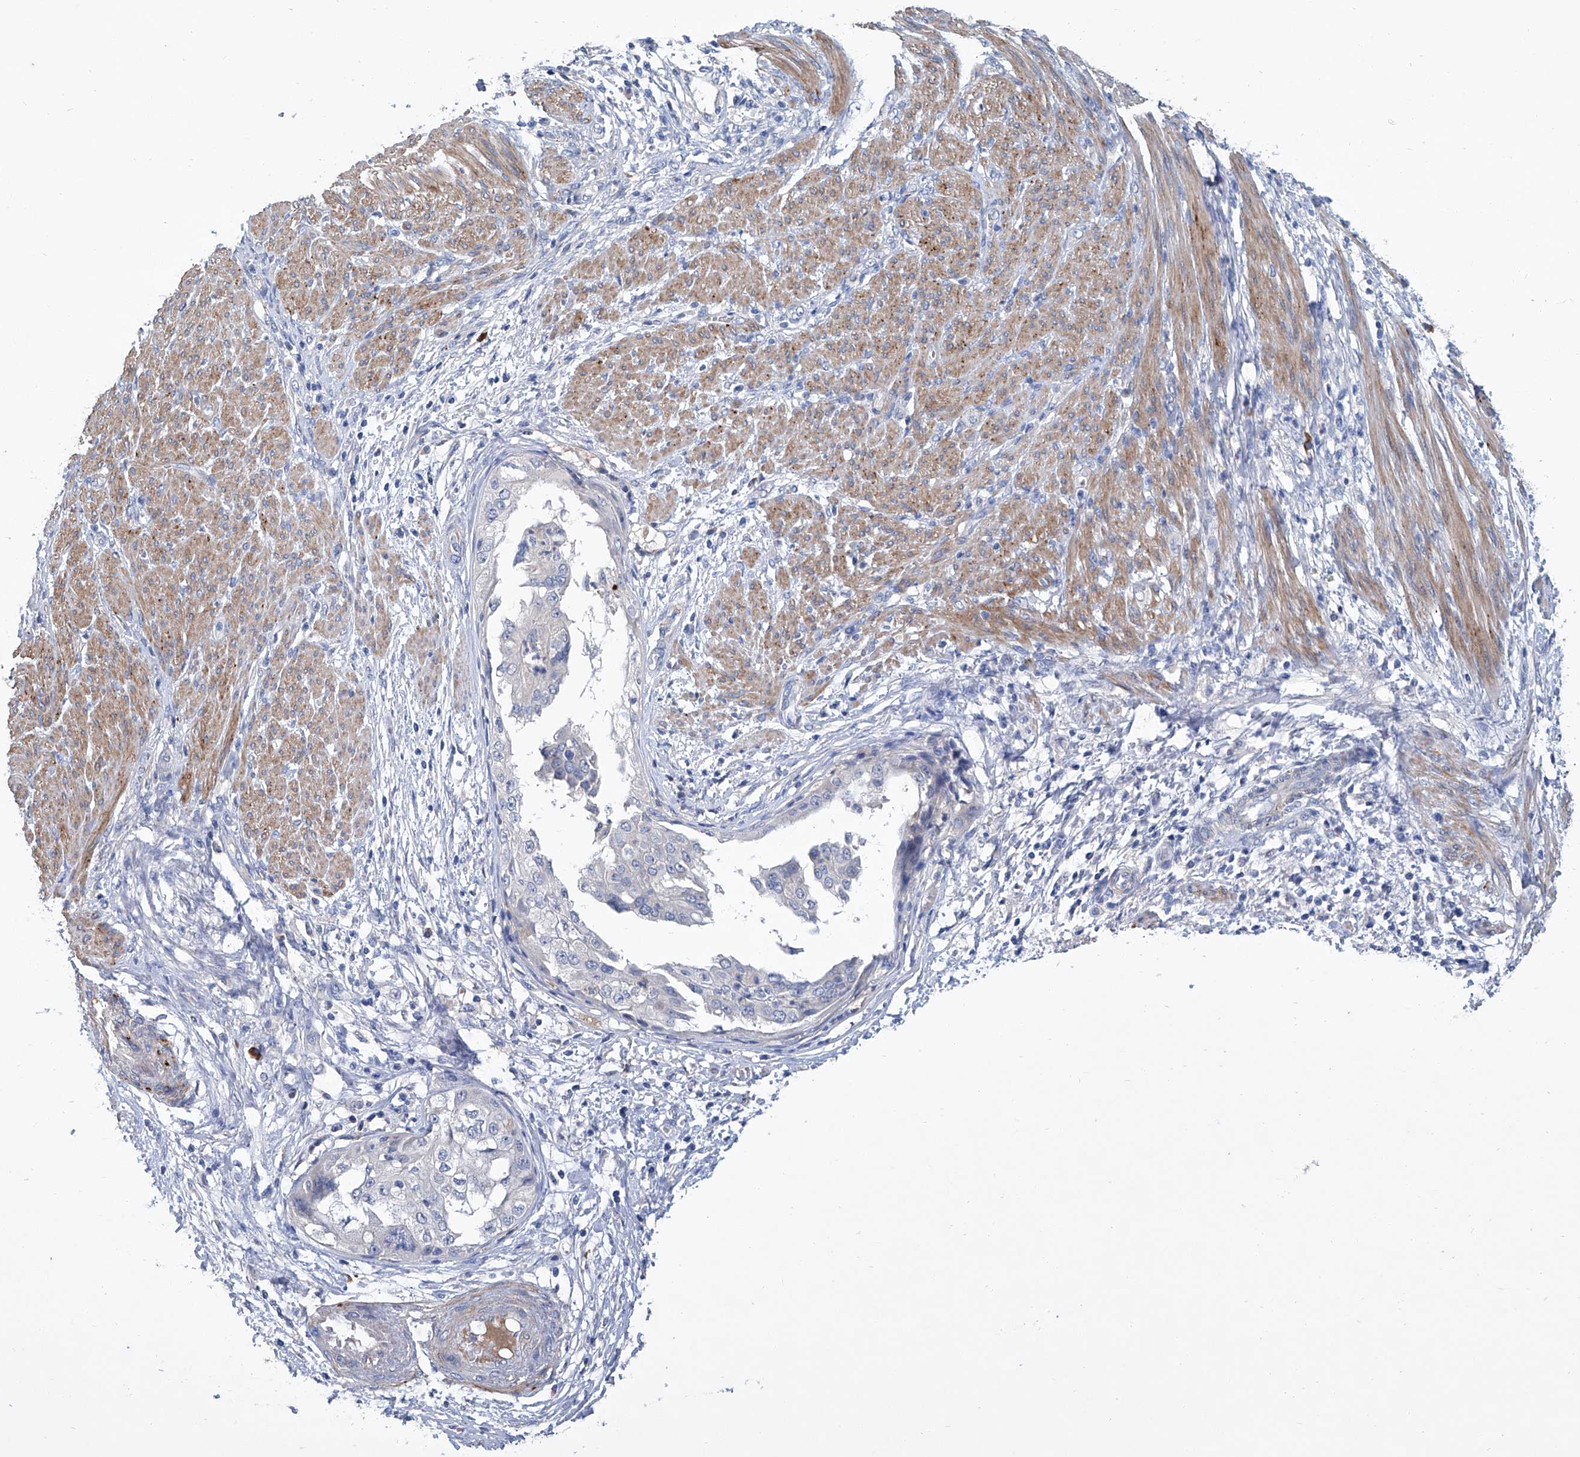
{"staining": {"intensity": "negative", "quantity": "none", "location": "none"}, "tissue": "endometrial cancer", "cell_type": "Tumor cells", "image_type": "cancer", "snomed": [{"axis": "morphology", "description": "Adenocarcinoma, NOS"}, {"axis": "topography", "description": "Endometrium"}], "caption": "Tumor cells show no significant protein staining in adenocarcinoma (endometrial). (DAB (3,3'-diaminobenzidine) immunohistochemistry (IHC) with hematoxylin counter stain).", "gene": "GPT", "patient": {"sex": "female", "age": 85}}